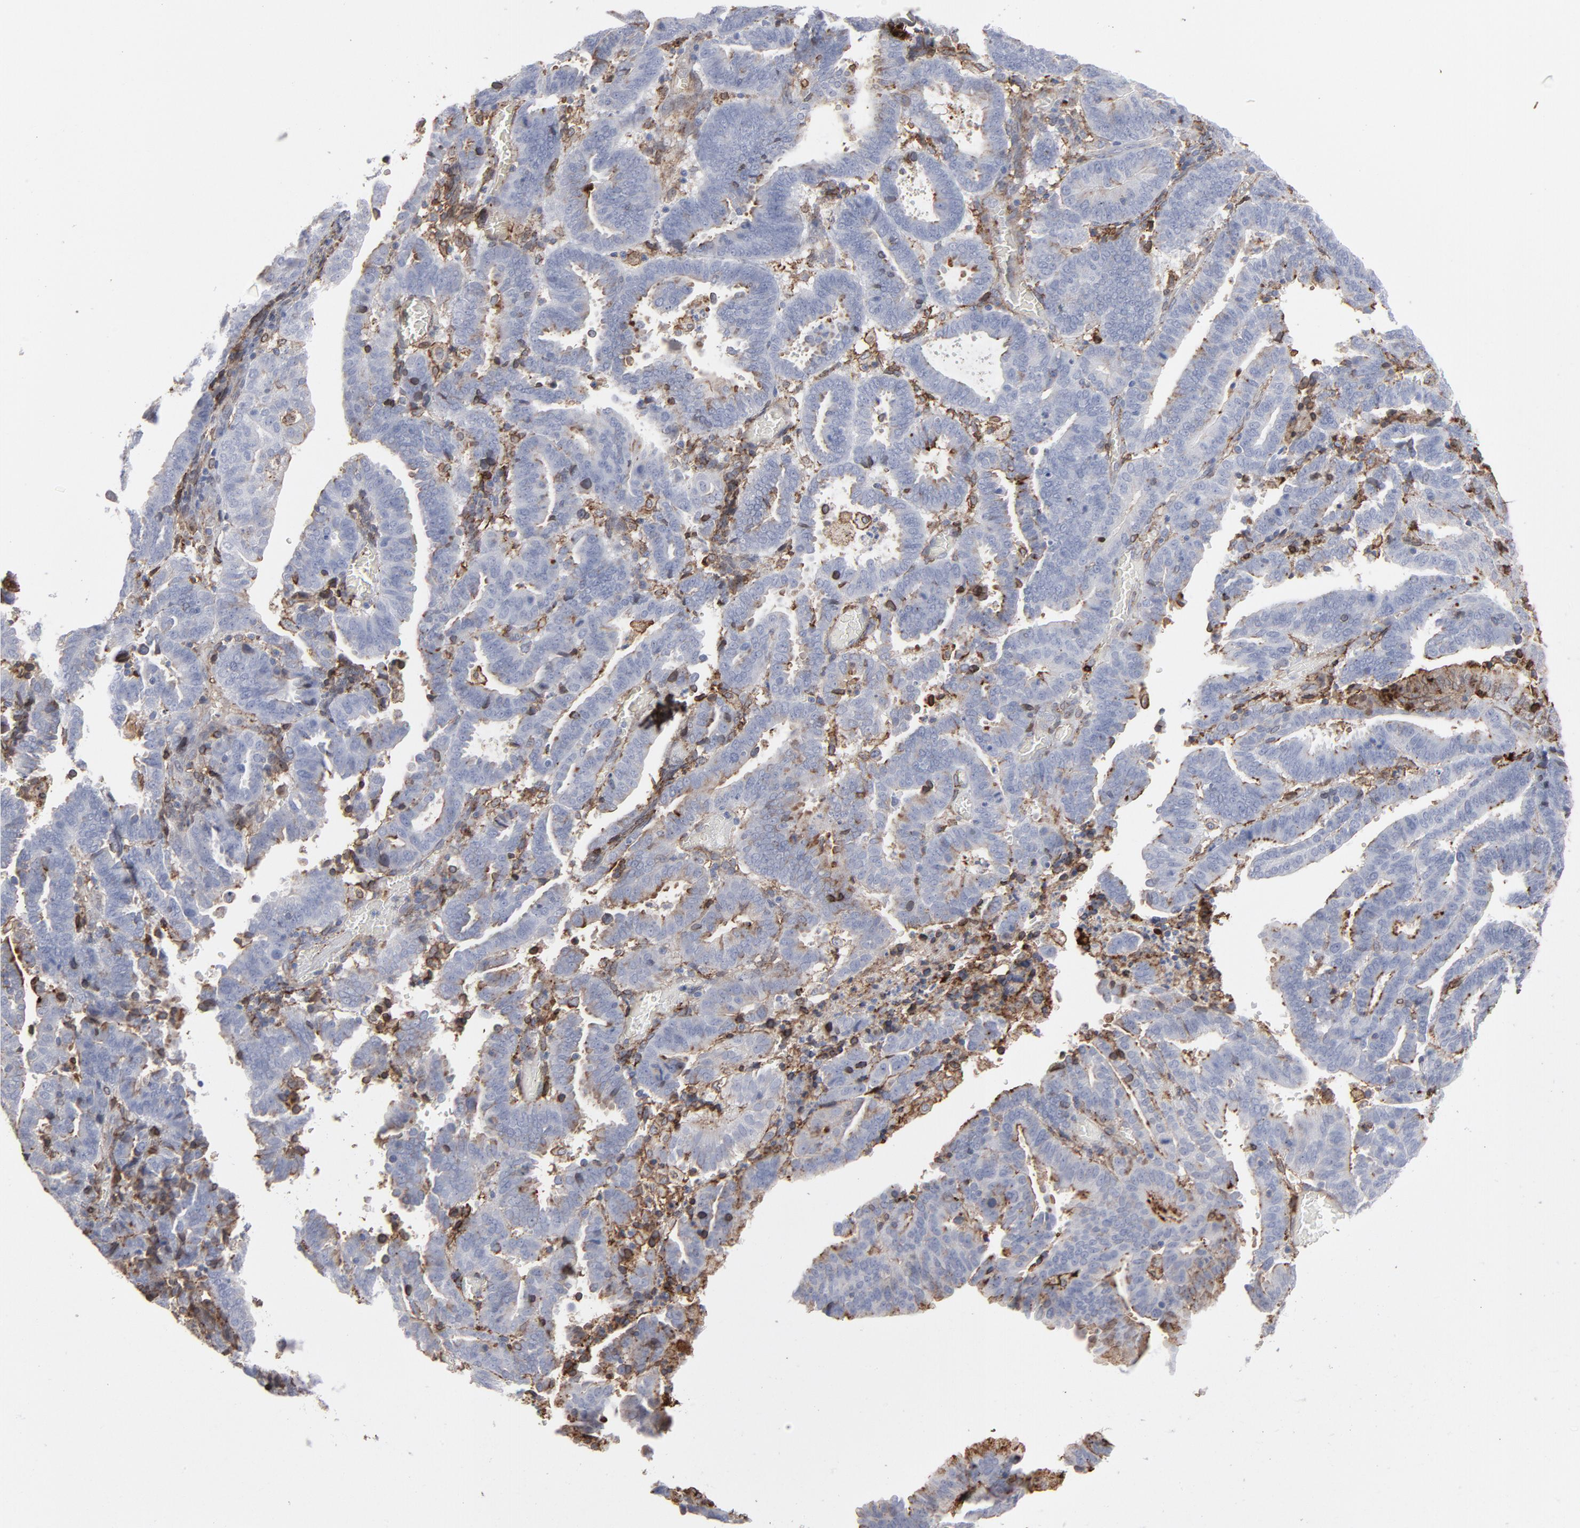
{"staining": {"intensity": "moderate", "quantity": "25%-75%", "location": "cytoplasmic/membranous"}, "tissue": "endometrial cancer", "cell_type": "Tumor cells", "image_type": "cancer", "snomed": [{"axis": "morphology", "description": "Adenocarcinoma, NOS"}, {"axis": "topography", "description": "Uterus"}], "caption": "A medium amount of moderate cytoplasmic/membranous positivity is appreciated in about 25%-75% of tumor cells in adenocarcinoma (endometrial) tissue. (Brightfield microscopy of DAB IHC at high magnification).", "gene": "ANXA5", "patient": {"sex": "female", "age": 83}}